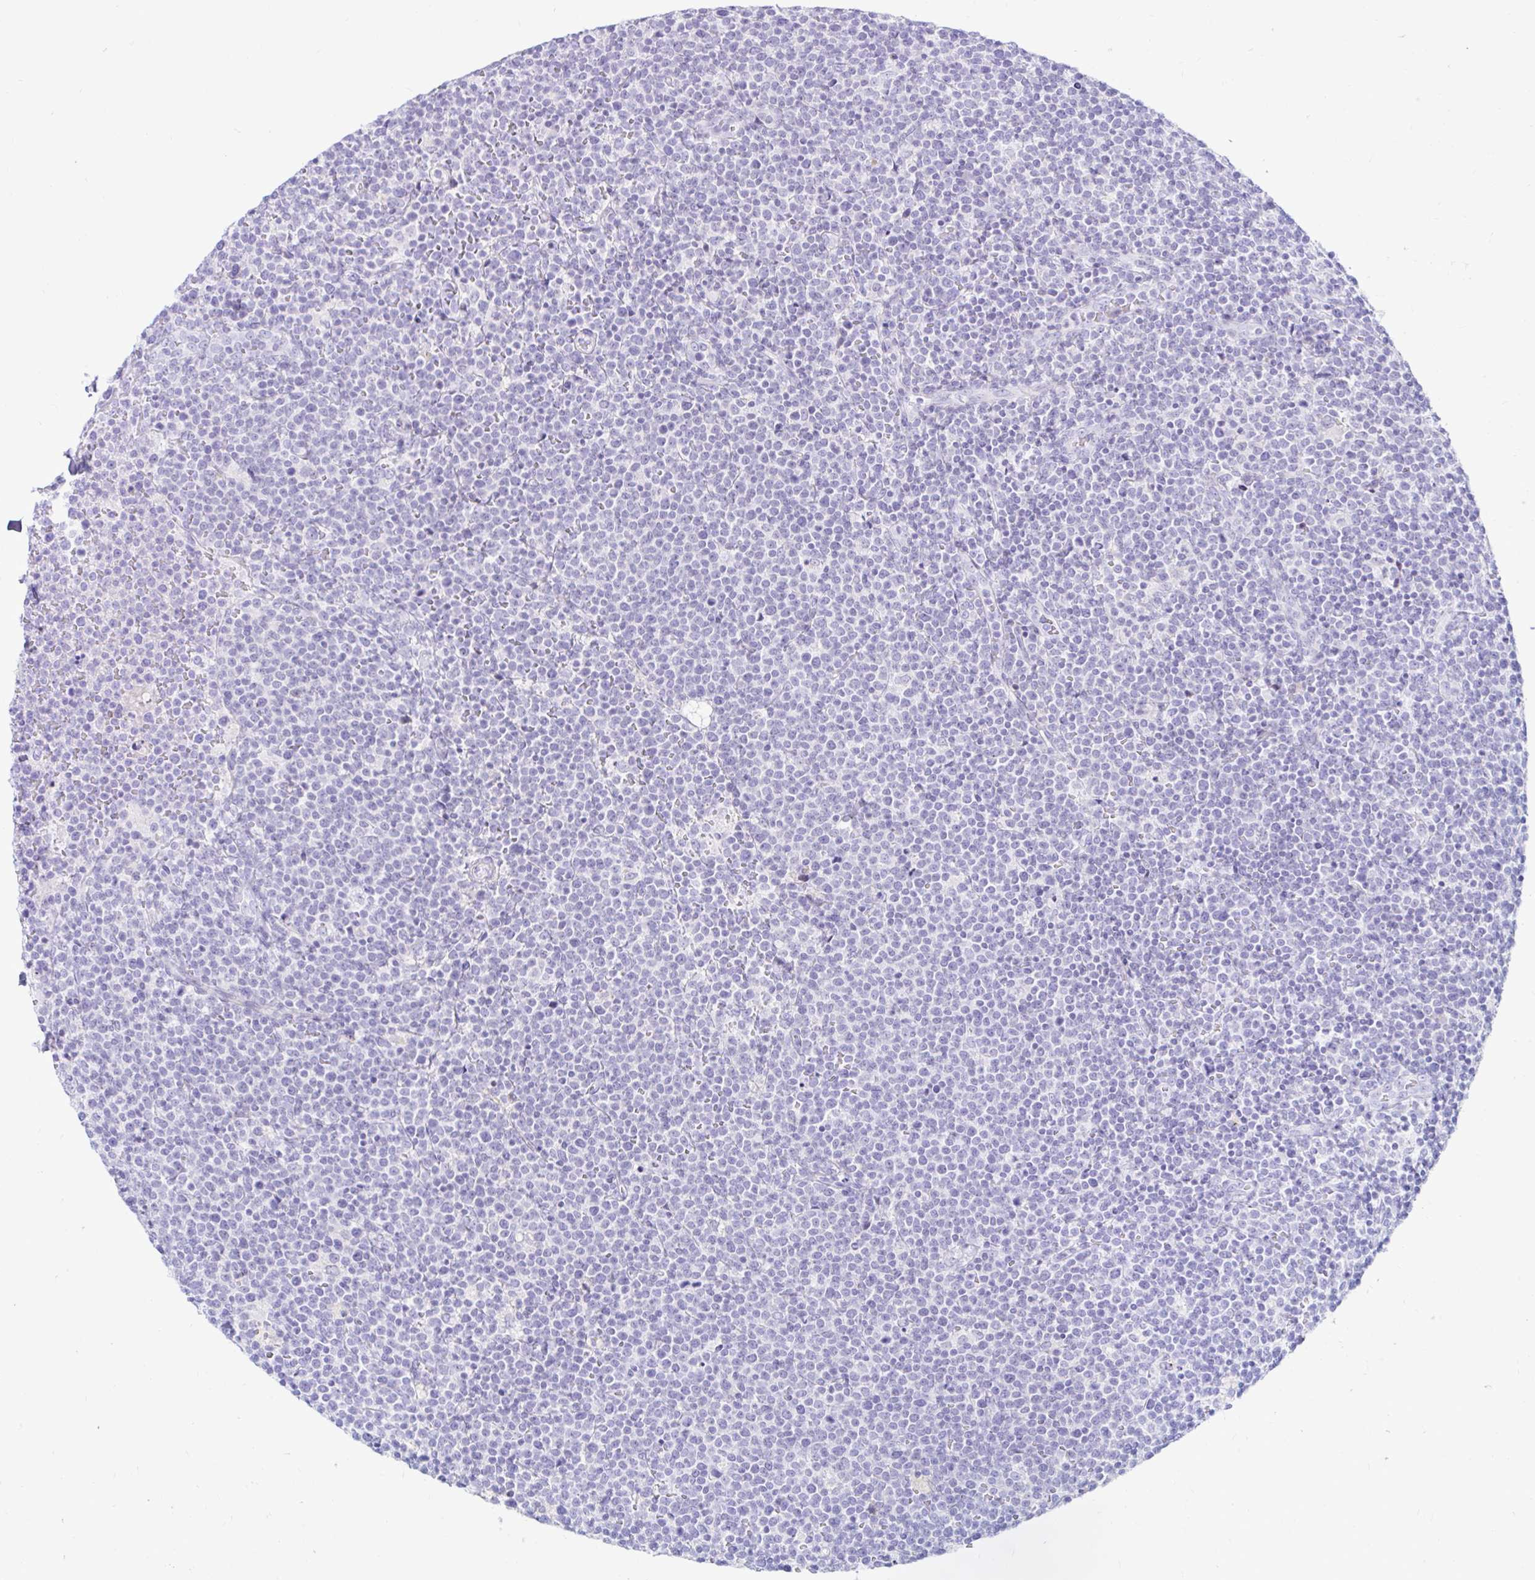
{"staining": {"intensity": "negative", "quantity": "none", "location": "none"}, "tissue": "lymphoma", "cell_type": "Tumor cells", "image_type": "cancer", "snomed": [{"axis": "morphology", "description": "Malignant lymphoma, non-Hodgkin's type, High grade"}, {"axis": "topography", "description": "Lymph node"}], "caption": "IHC of human lymphoma reveals no positivity in tumor cells.", "gene": "BEST1", "patient": {"sex": "male", "age": 61}}